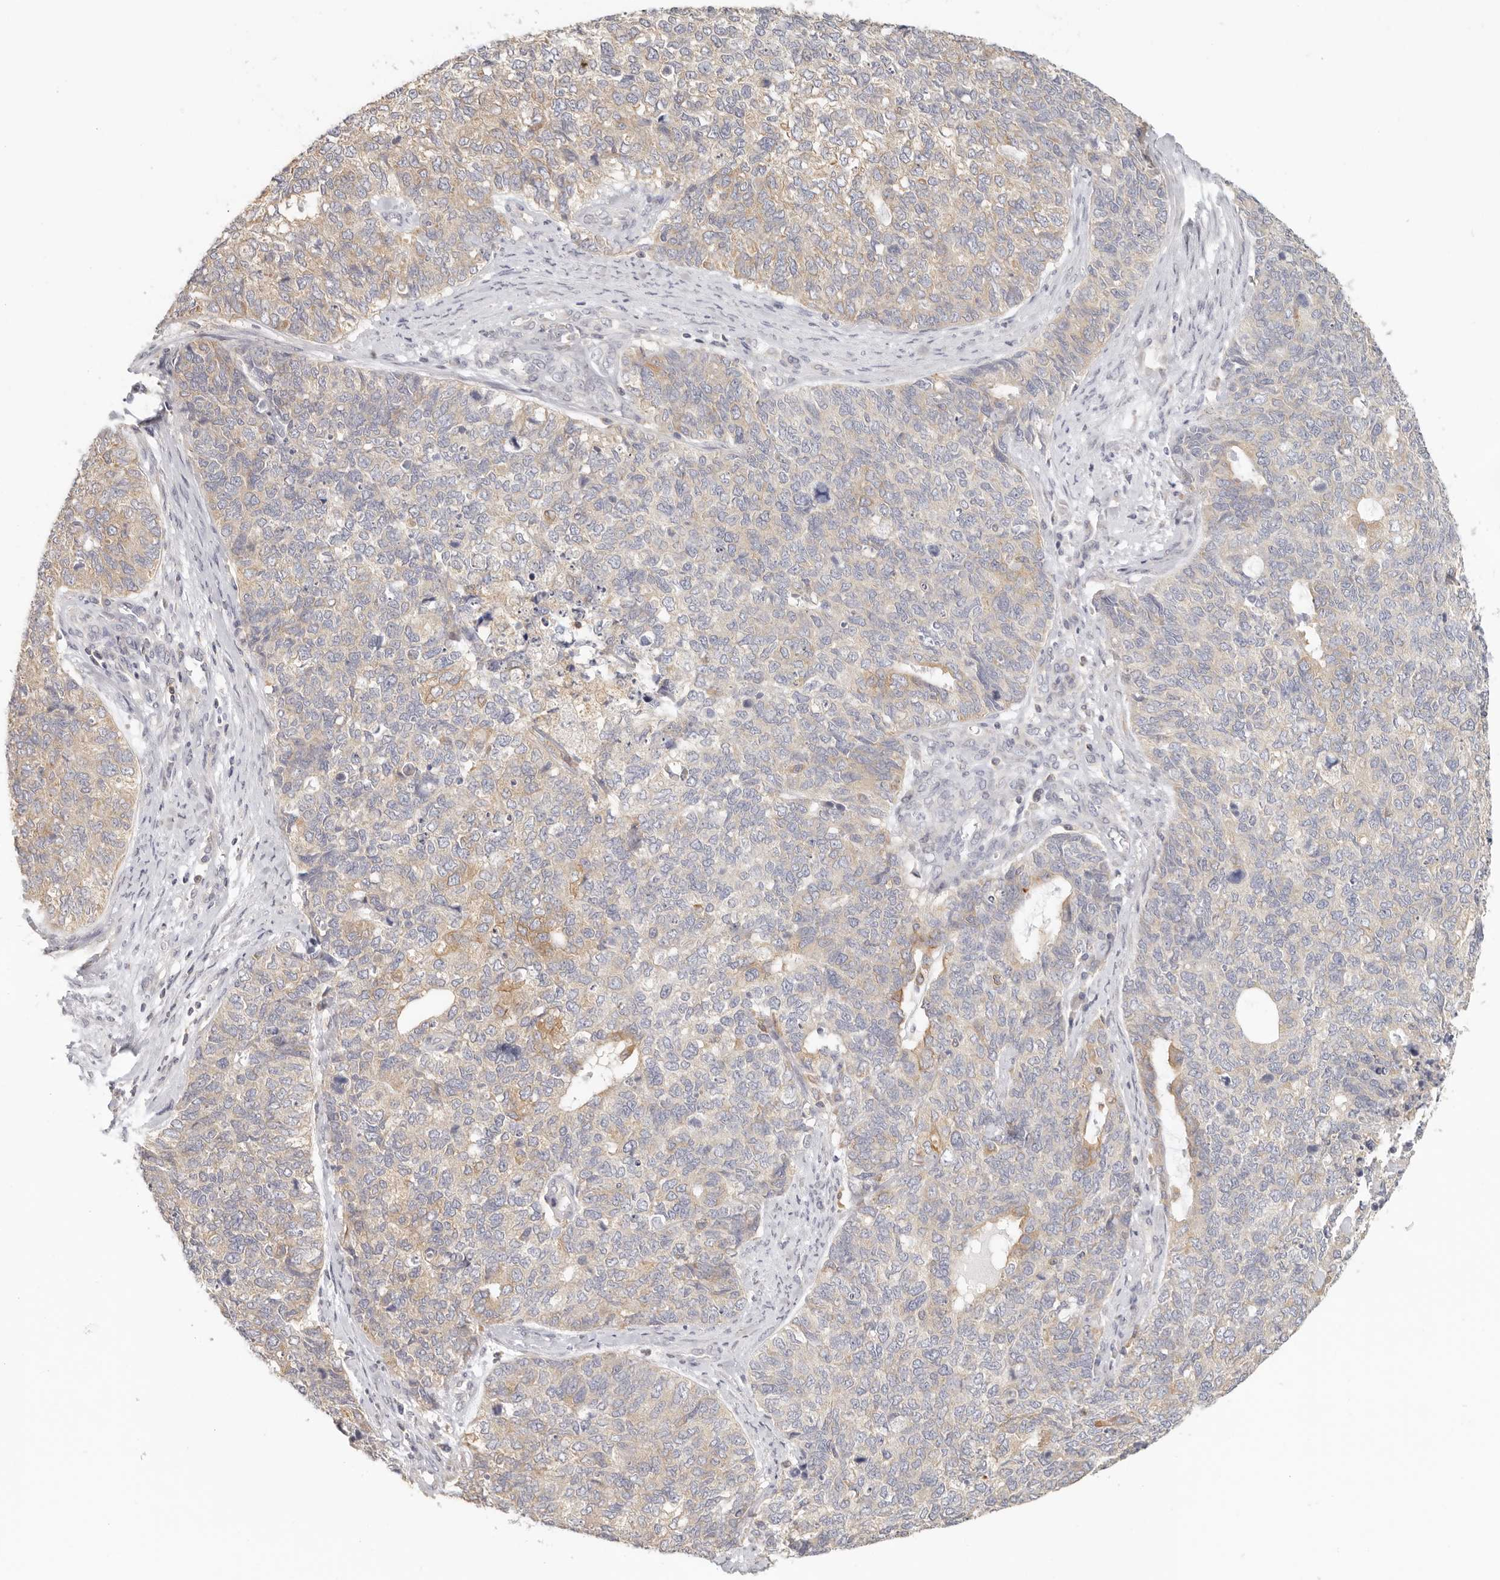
{"staining": {"intensity": "moderate", "quantity": "<25%", "location": "cytoplasmic/membranous"}, "tissue": "cervical cancer", "cell_type": "Tumor cells", "image_type": "cancer", "snomed": [{"axis": "morphology", "description": "Squamous cell carcinoma, NOS"}, {"axis": "topography", "description": "Cervix"}], "caption": "Tumor cells display low levels of moderate cytoplasmic/membranous expression in approximately <25% of cells in human cervical cancer. Ihc stains the protein in brown and the nuclei are stained blue.", "gene": "ANXA9", "patient": {"sex": "female", "age": 63}}